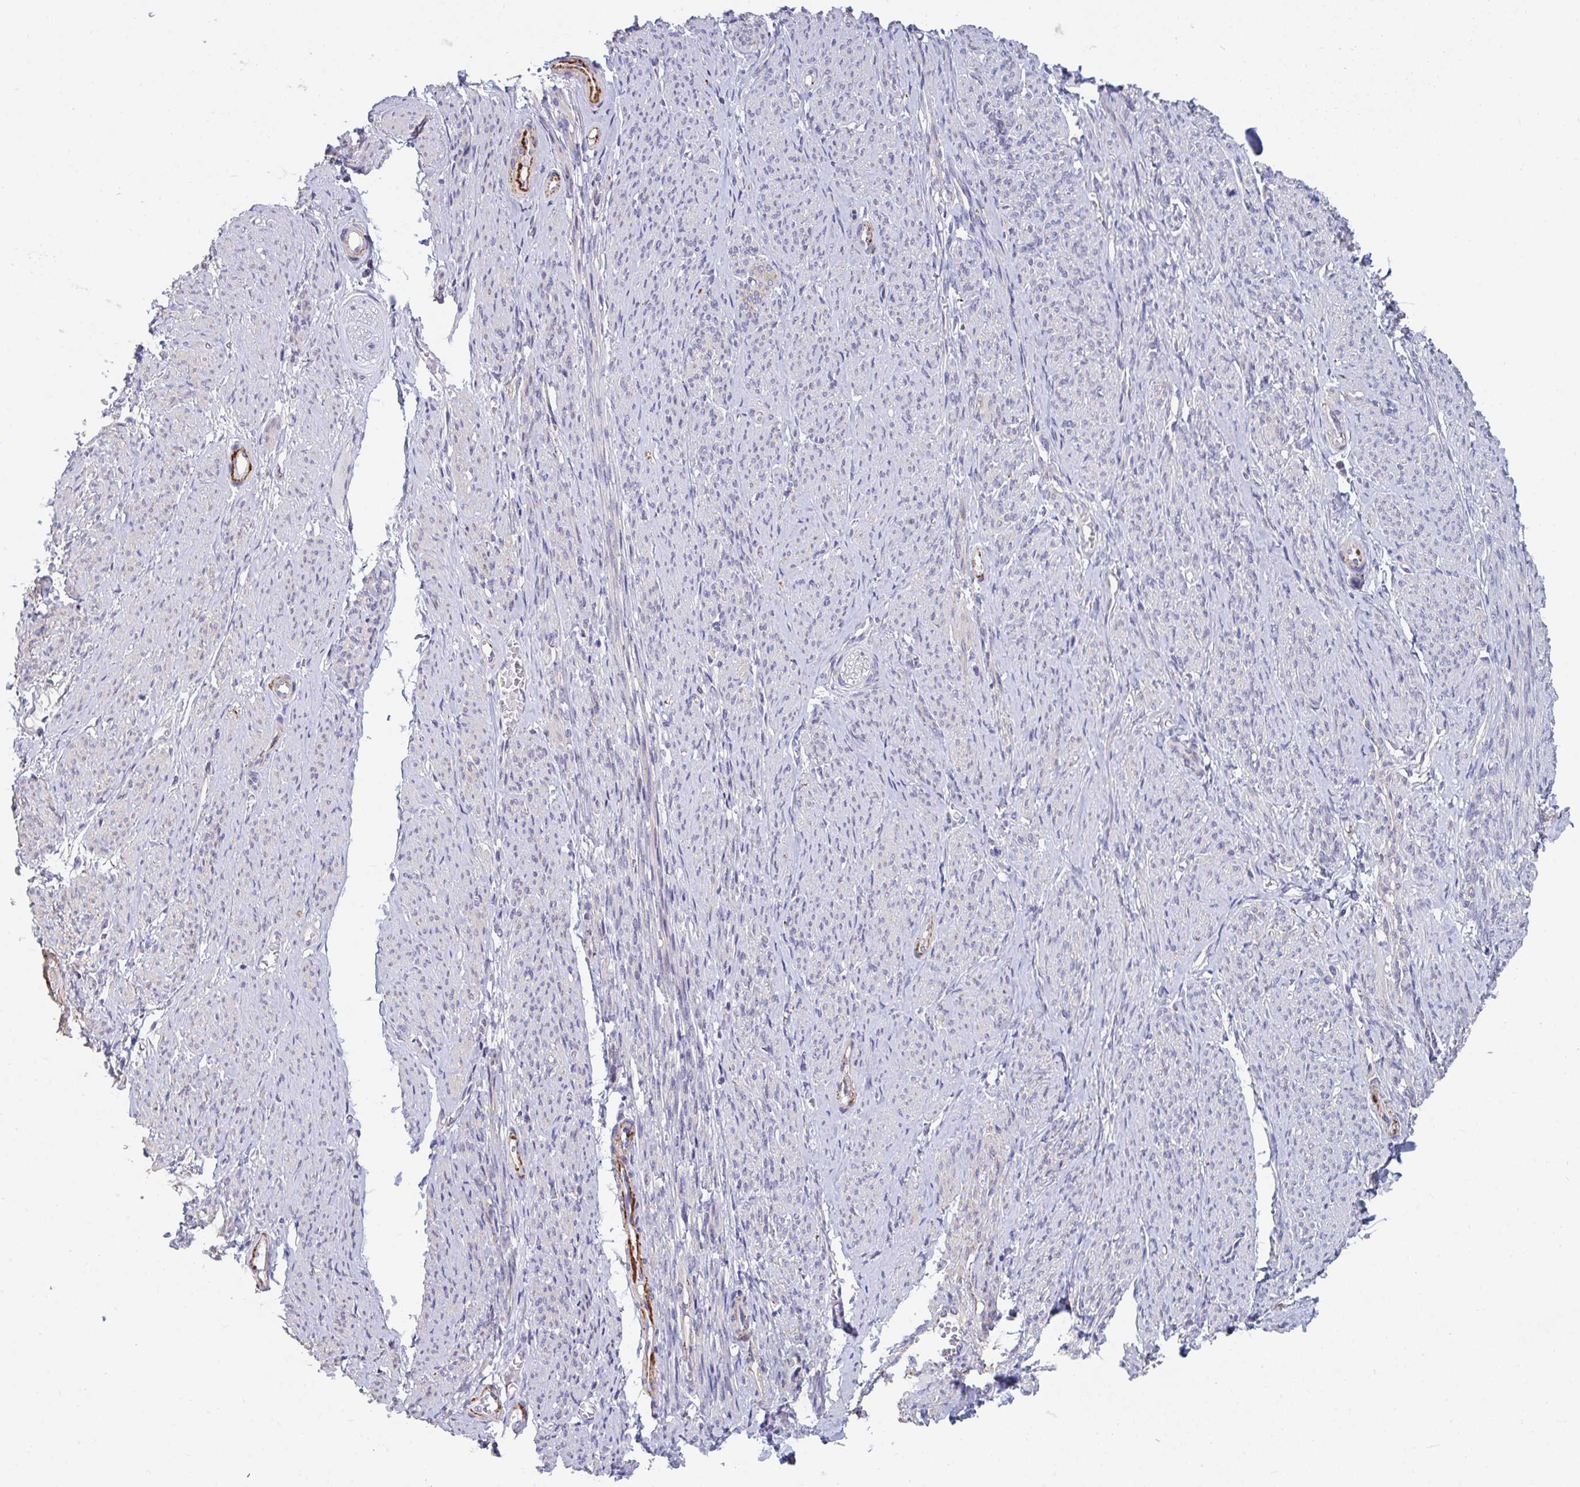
{"staining": {"intensity": "weak", "quantity": "<25%", "location": "cytoplasmic/membranous"}, "tissue": "smooth muscle", "cell_type": "Smooth muscle cells", "image_type": "normal", "snomed": [{"axis": "morphology", "description": "Normal tissue, NOS"}, {"axis": "topography", "description": "Smooth muscle"}], "caption": "IHC histopathology image of unremarkable smooth muscle stained for a protein (brown), which demonstrates no positivity in smooth muscle cells.", "gene": "FAM156A", "patient": {"sex": "female", "age": 65}}